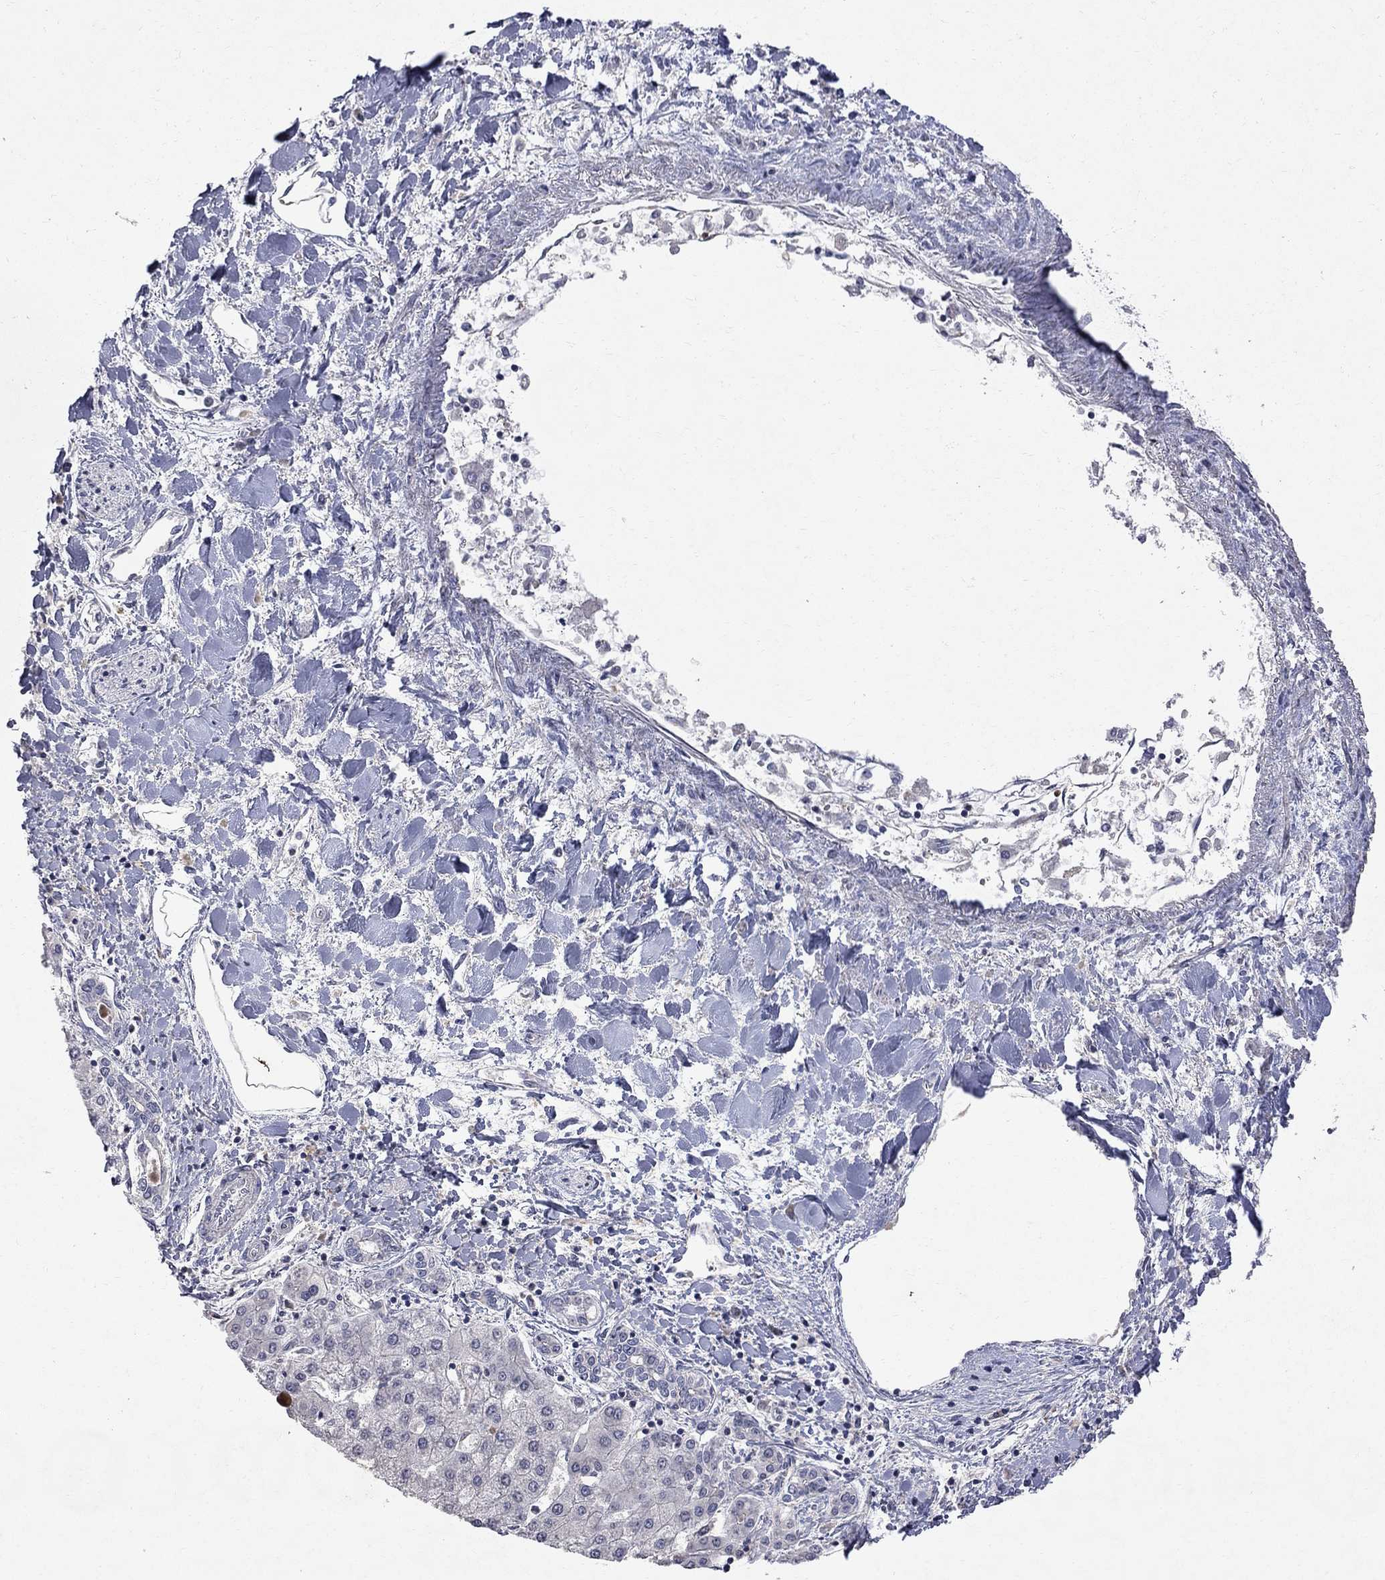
{"staining": {"intensity": "negative", "quantity": "none", "location": "none"}, "tissue": "liver cancer", "cell_type": "Tumor cells", "image_type": "cancer", "snomed": [{"axis": "morphology", "description": "Cholangiocarcinoma"}, {"axis": "topography", "description": "Liver"}], "caption": "Human liver cancer (cholangiocarcinoma) stained for a protein using immunohistochemistry demonstrates no staining in tumor cells.", "gene": "ABI3", "patient": {"sex": "female", "age": 64}}